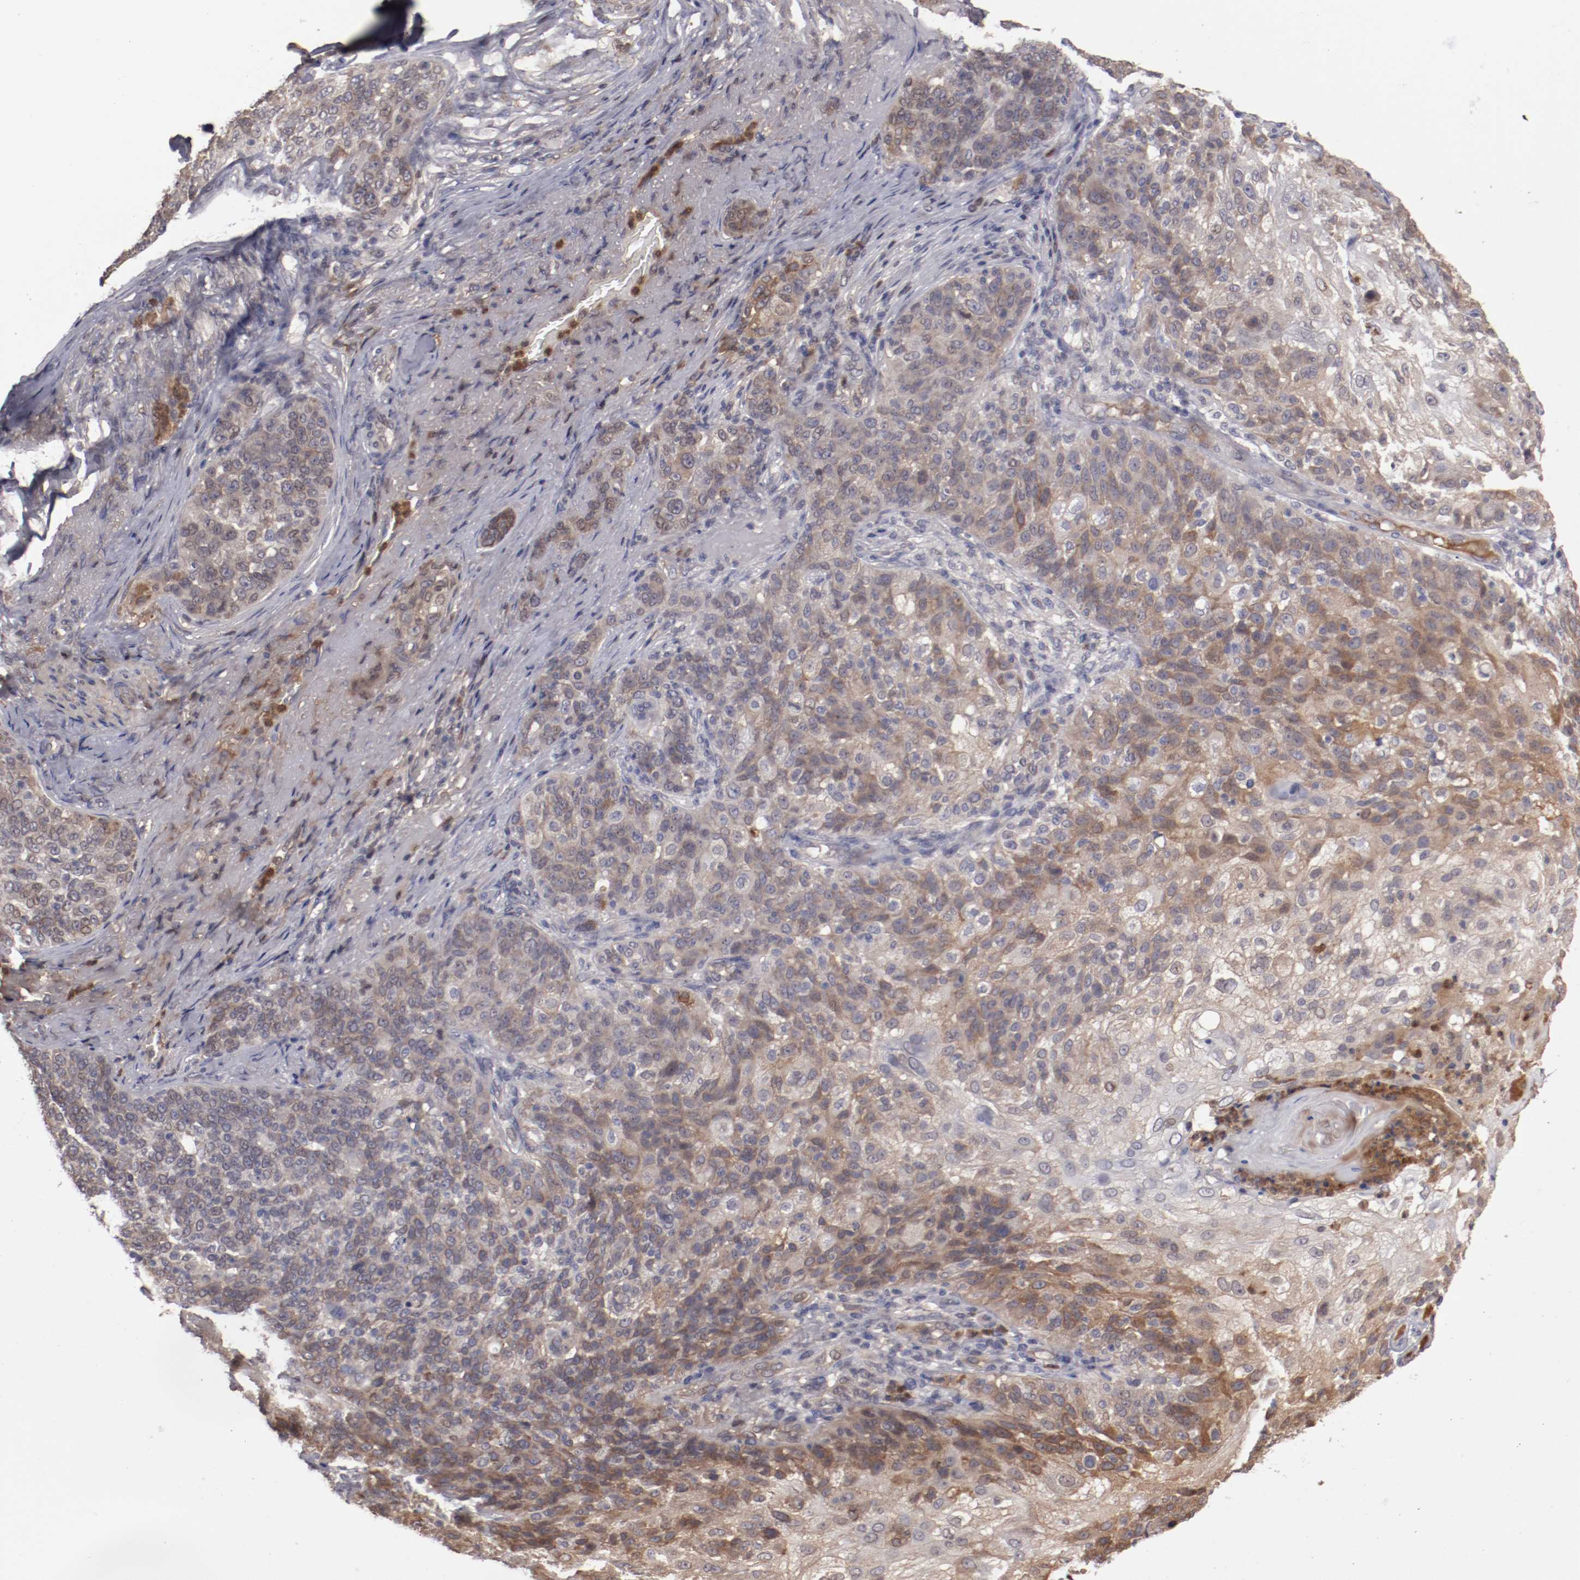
{"staining": {"intensity": "weak", "quantity": ">75%", "location": "cytoplasmic/membranous"}, "tissue": "skin cancer", "cell_type": "Tumor cells", "image_type": "cancer", "snomed": [{"axis": "morphology", "description": "Normal tissue, NOS"}, {"axis": "morphology", "description": "Squamous cell carcinoma, NOS"}, {"axis": "topography", "description": "Skin"}], "caption": "A high-resolution photomicrograph shows immunohistochemistry staining of skin squamous cell carcinoma, which exhibits weak cytoplasmic/membranous staining in about >75% of tumor cells. (IHC, brightfield microscopy, high magnification).", "gene": "SERPINA7", "patient": {"sex": "female", "age": 83}}